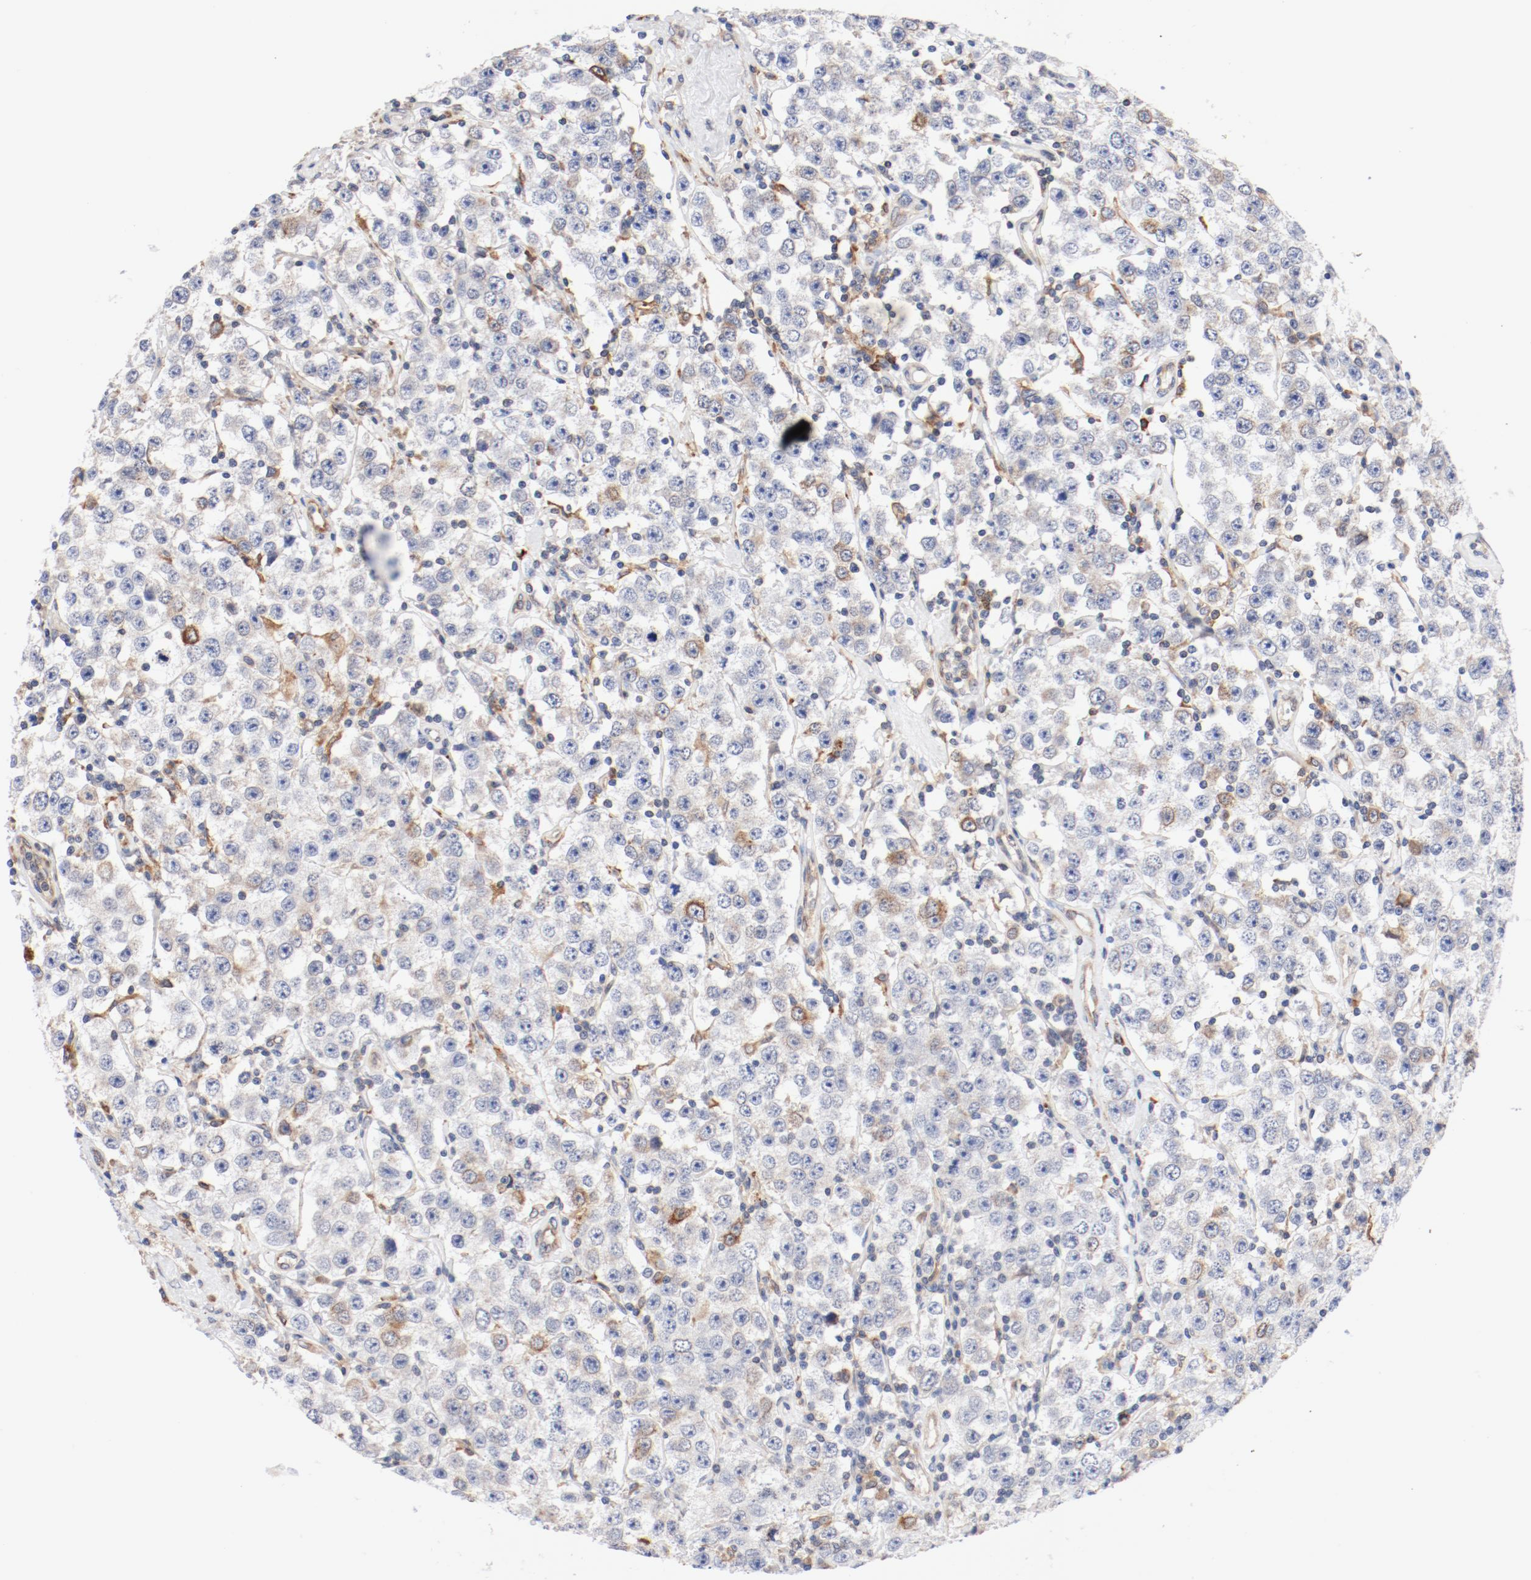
{"staining": {"intensity": "moderate", "quantity": "<25%", "location": "cytoplasmic/membranous"}, "tissue": "testis cancer", "cell_type": "Tumor cells", "image_type": "cancer", "snomed": [{"axis": "morphology", "description": "Seminoma, NOS"}, {"axis": "topography", "description": "Testis"}], "caption": "Tumor cells reveal low levels of moderate cytoplasmic/membranous staining in about <25% of cells in testis seminoma.", "gene": "PDPK1", "patient": {"sex": "male", "age": 52}}